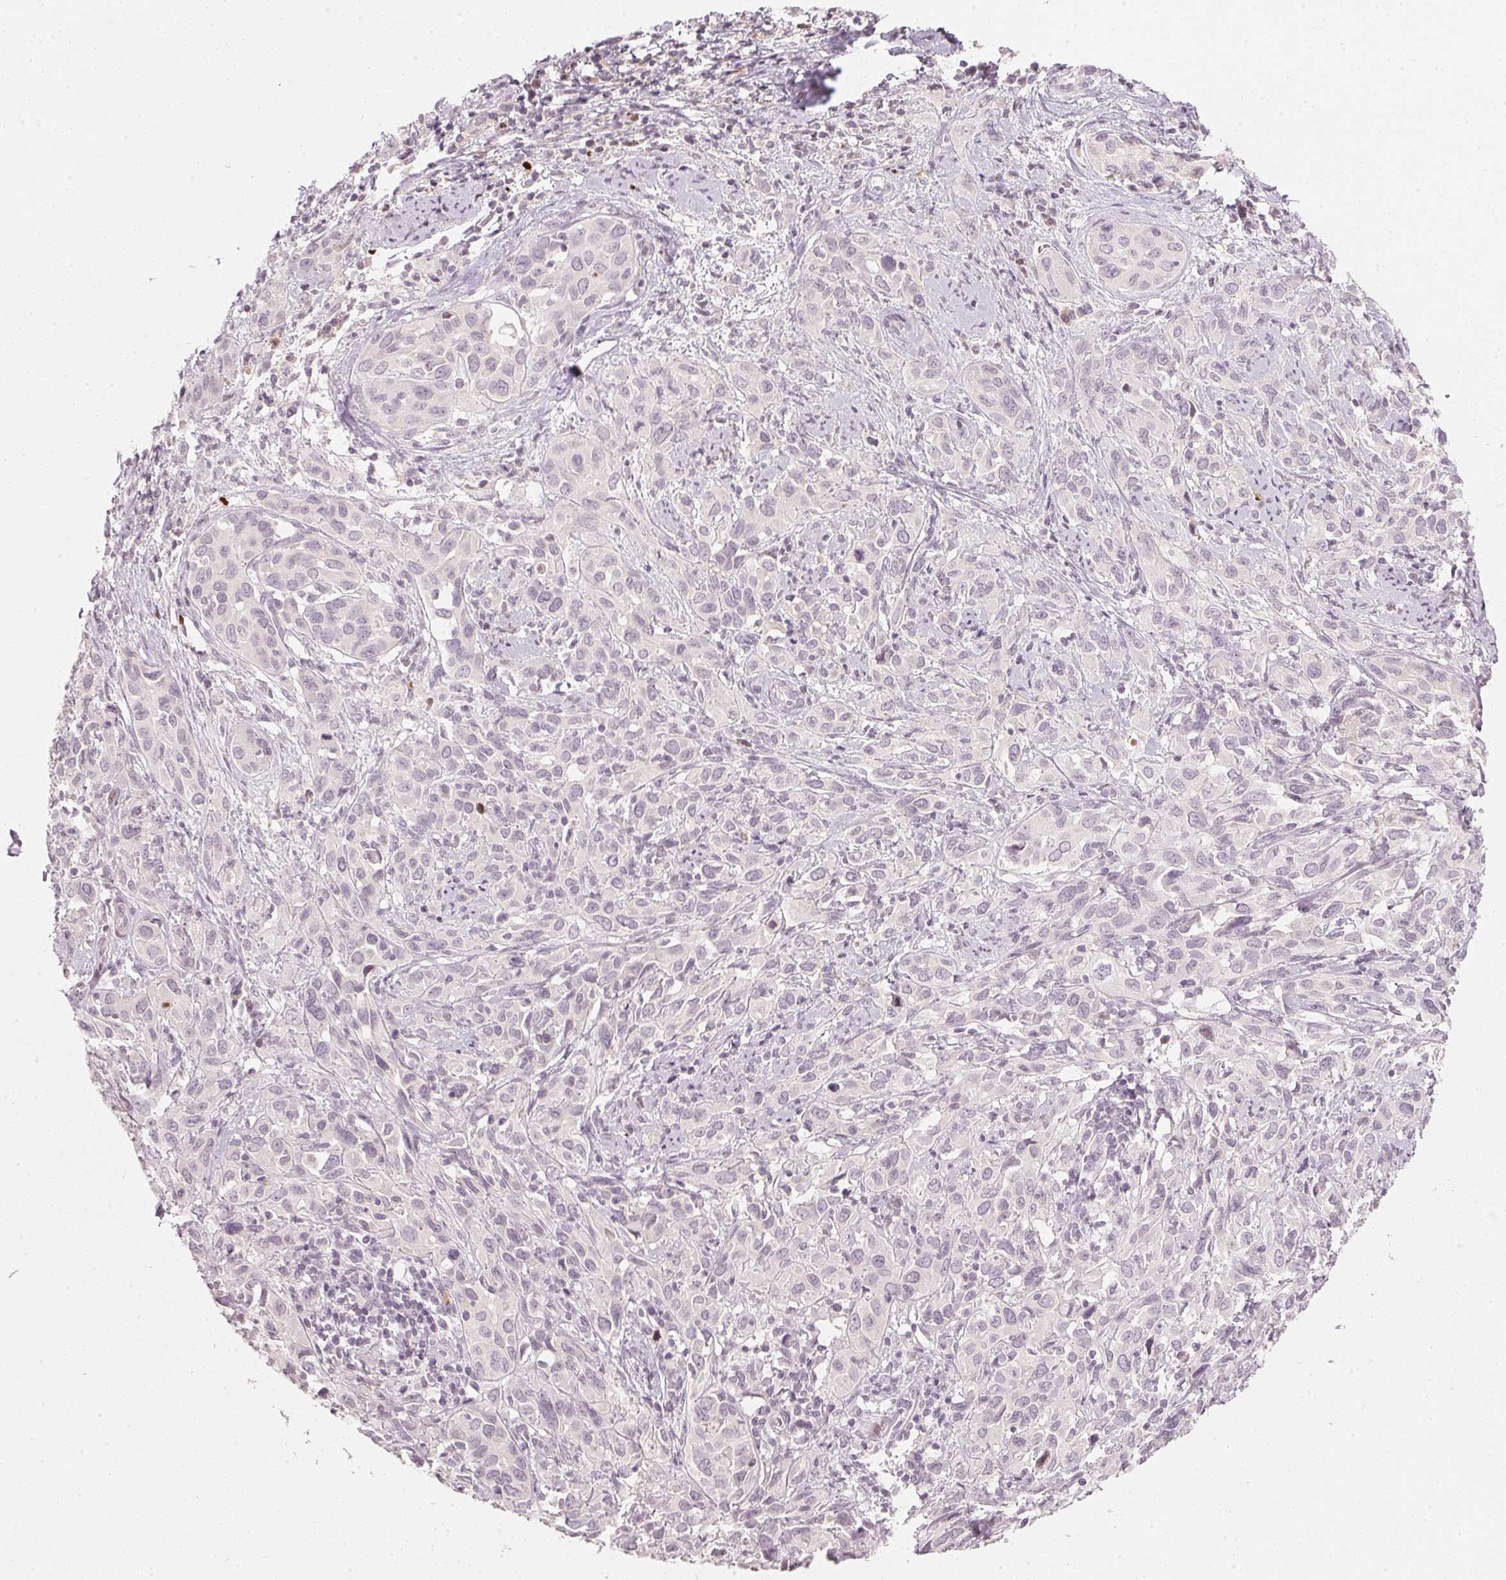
{"staining": {"intensity": "negative", "quantity": "none", "location": "none"}, "tissue": "cervical cancer", "cell_type": "Tumor cells", "image_type": "cancer", "snomed": [{"axis": "morphology", "description": "Normal tissue, NOS"}, {"axis": "morphology", "description": "Squamous cell carcinoma, NOS"}, {"axis": "topography", "description": "Cervix"}], "caption": "Photomicrograph shows no protein staining in tumor cells of cervical cancer (squamous cell carcinoma) tissue.", "gene": "SFRP4", "patient": {"sex": "female", "age": 51}}